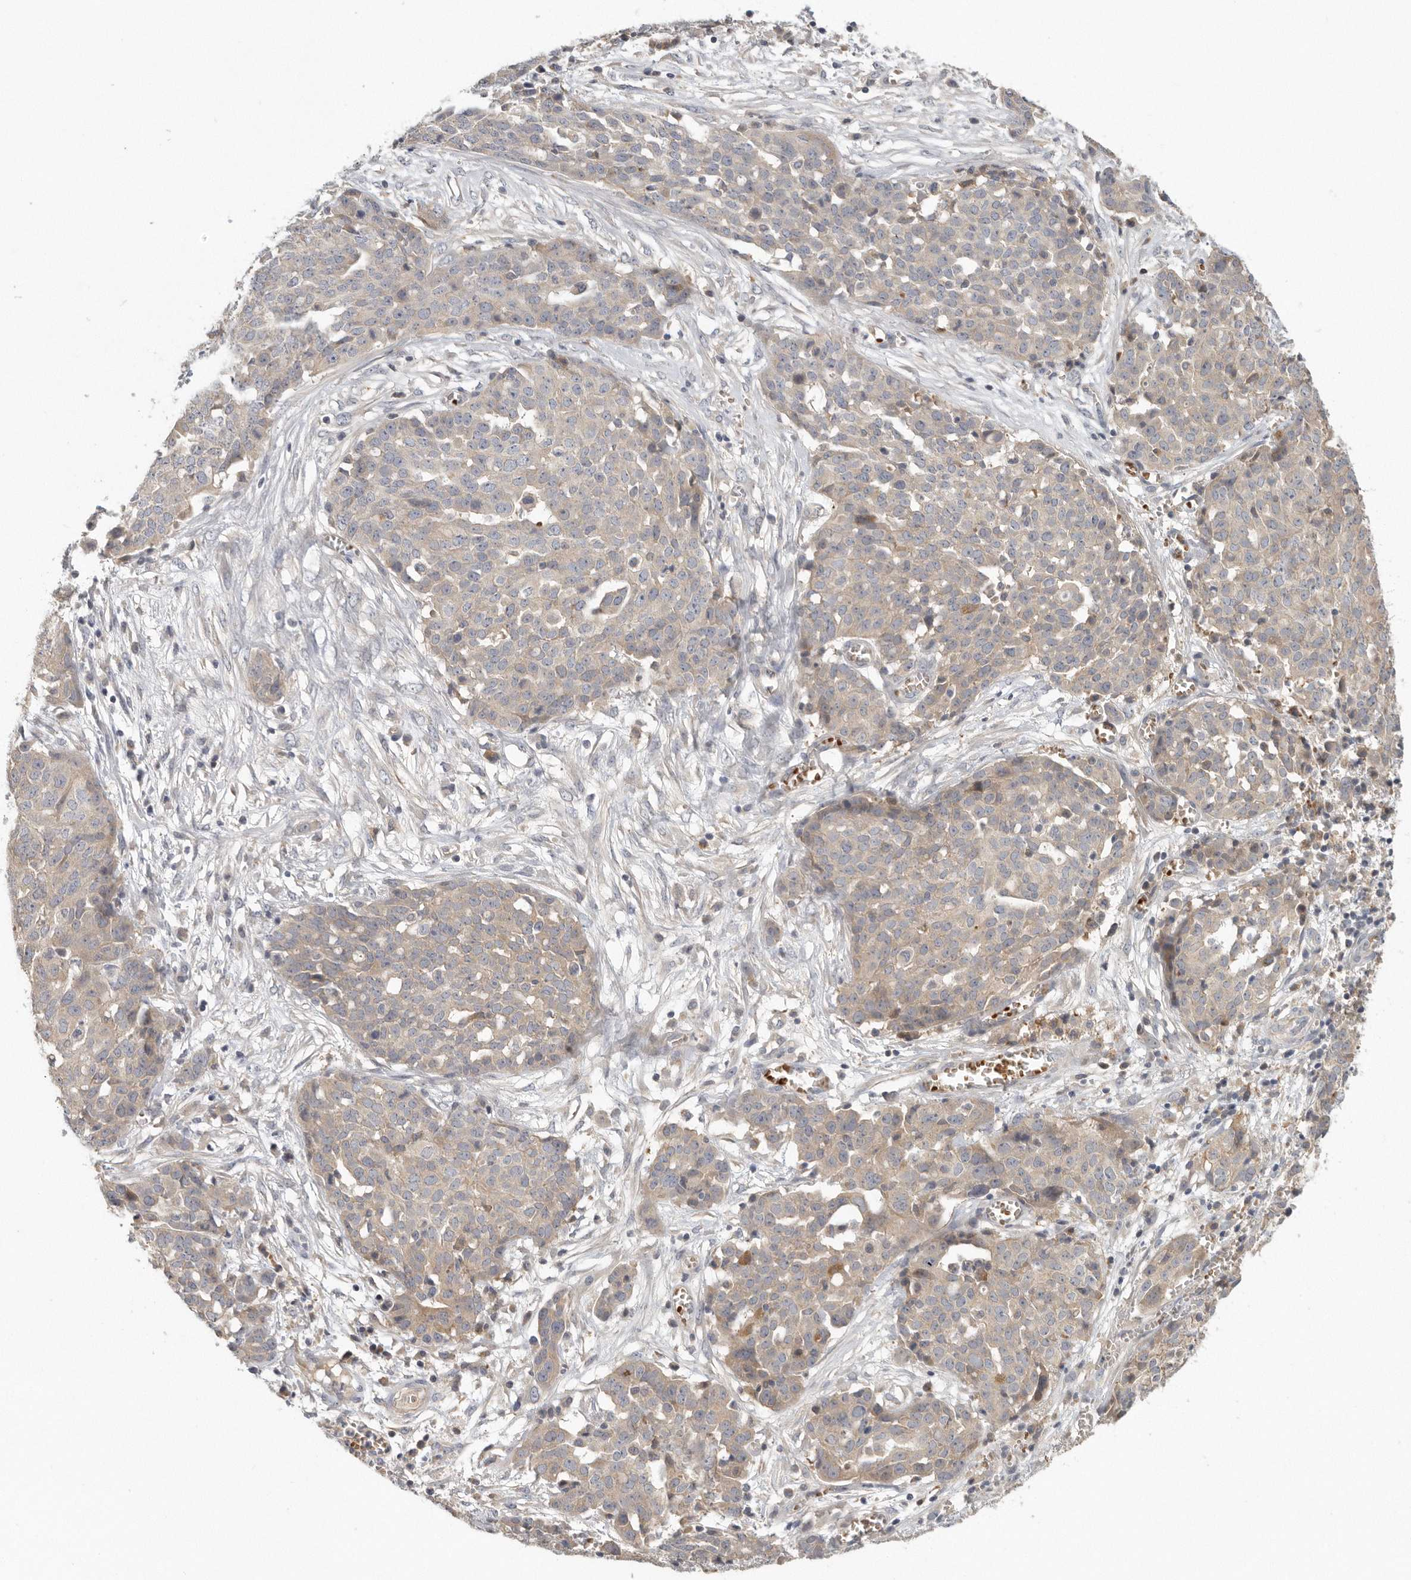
{"staining": {"intensity": "weak", "quantity": "25%-75%", "location": "cytoplasmic/membranous"}, "tissue": "ovarian cancer", "cell_type": "Tumor cells", "image_type": "cancer", "snomed": [{"axis": "morphology", "description": "Cystadenocarcinoma, serous, NOS"}, {"axis": "topography", "description": "Soft tissue"}, {"axis": "topography", "description": "Ovary"}], "caption": "Immunohistochemistry (IHC) photomicrograph of human ovarian cancer stained for a protein (brown), which displays low levels of weak cytoplasmic/membranous staining in about 25%-75% of tumor cells.", "gene": "CFAP298", "patient": {"sex": "female", "age": 57}}